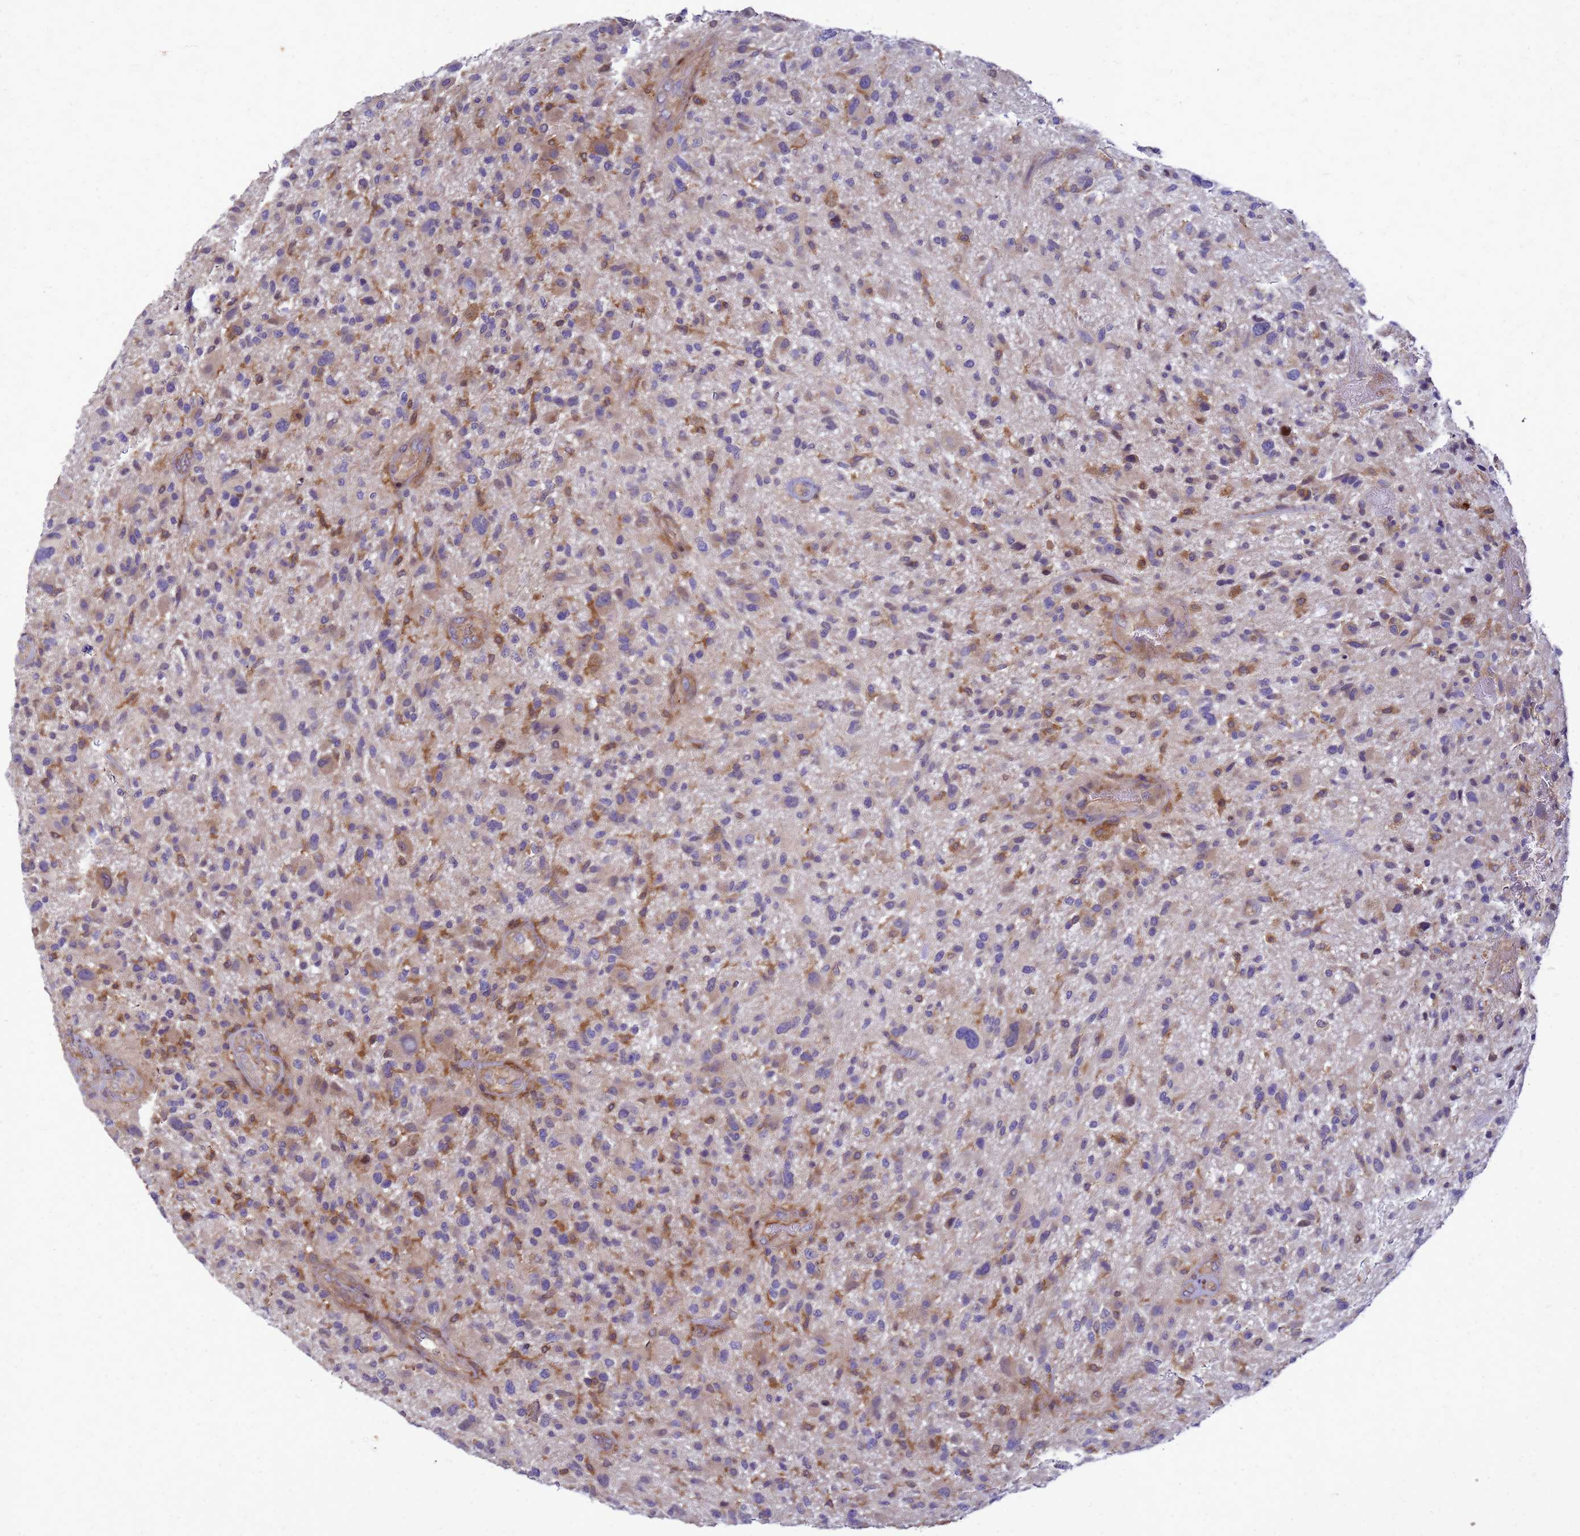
{"staining": {"intensity": "moderate", "quantity": "<25%", "location": "cytoplasmic/membranous"}, "tissue": "glioma", "cell_type": "Tumor cells", "image_type": "cancer", "snomed": [{"axis": "morphology", "description": "Glioma, malignant, High grade"}, {"axis": "topography", "description": "Brain"}], "caption": "Protein expression analysis of human glioma reveals moderate cytoplasmic/membranous positivity in about <25% of tumor cells.", "gene": "RNF215", "patient": {"sex": "male", "age": 47}}